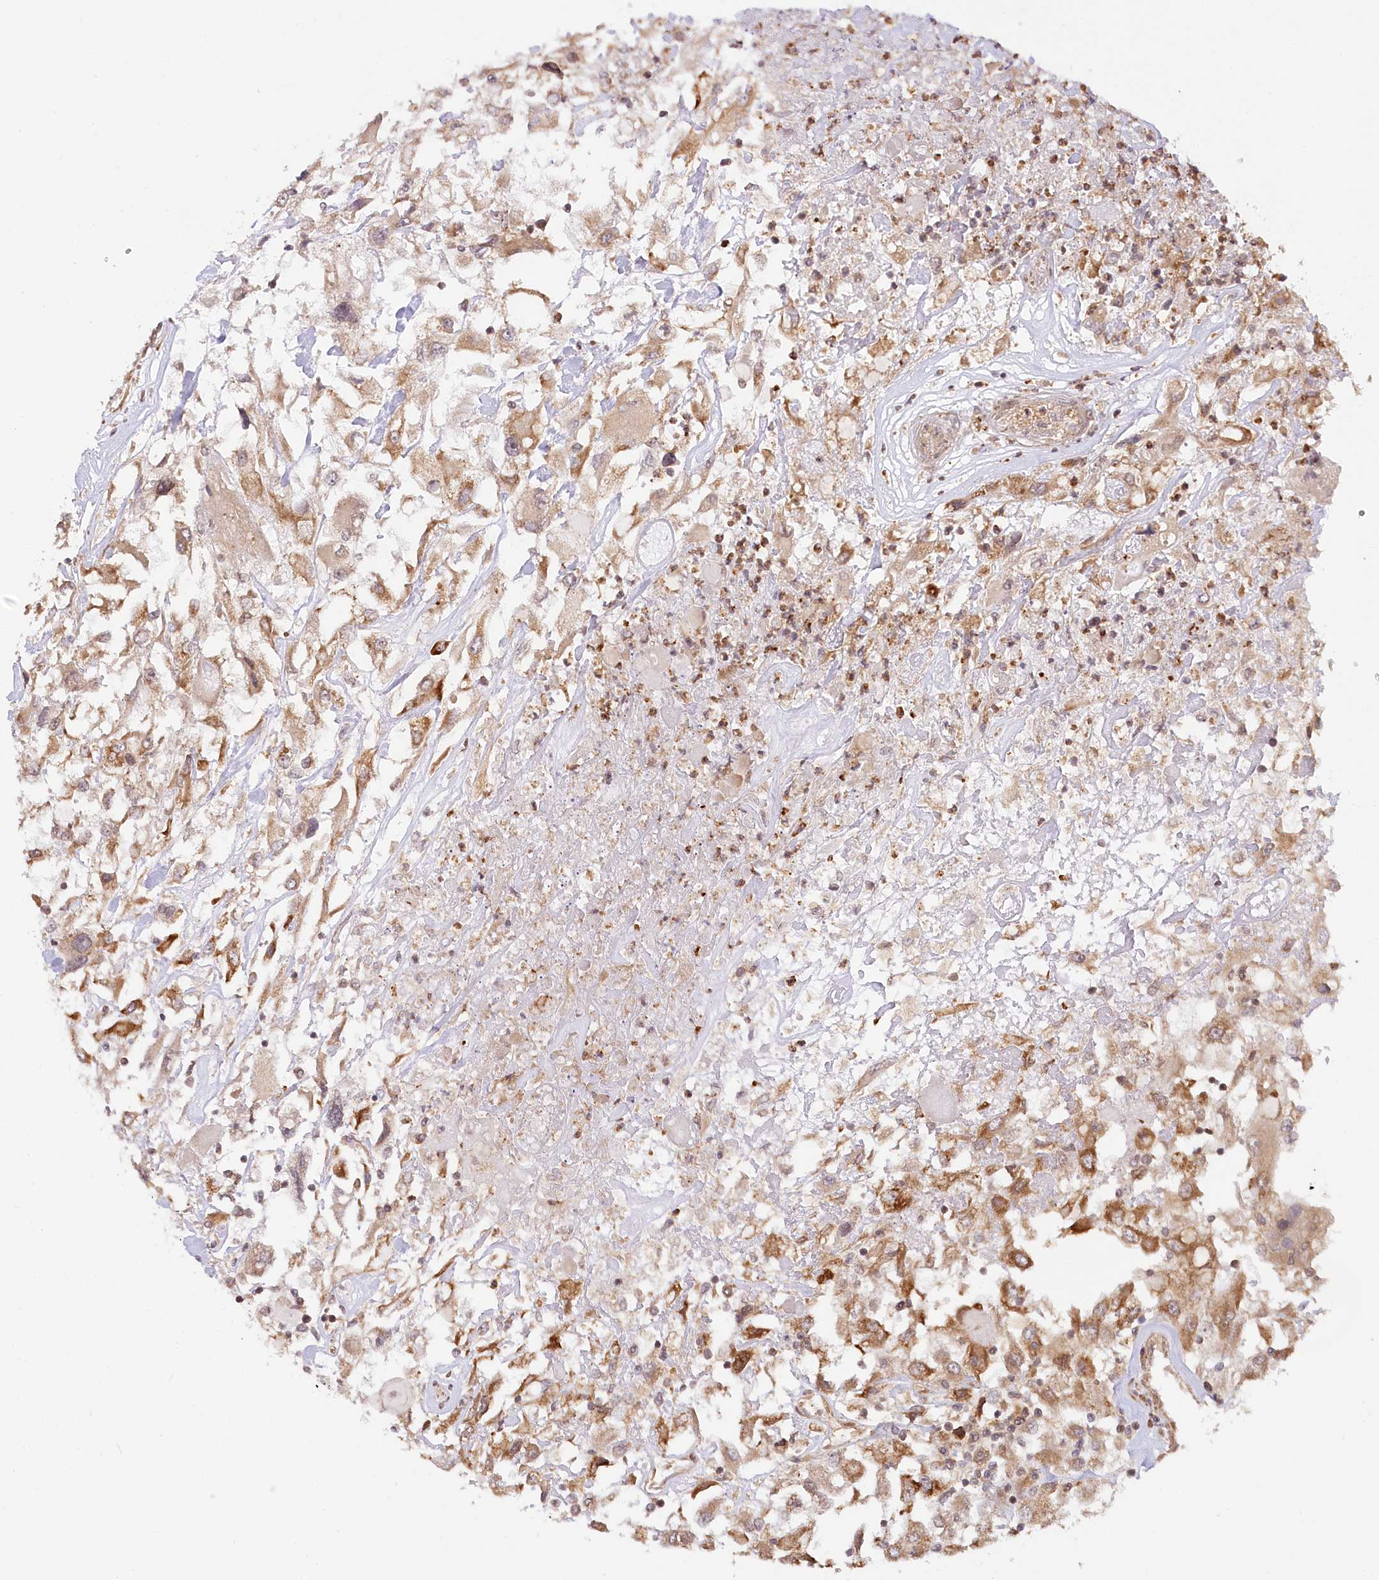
{"staining": {"intensity": "moderate", "quantity": ">75%", "location": "cytoplasmic/membranous"}, "tissue": "renal cancer", "cell_type": "Tumor cells", "image_type": "cancer", "snomed": [{"axis": "morphology", "description": "Adenocarcinoma, NOS"}, {"axis": "topography", "description": "Kidney"}], "caption": "This image demonstrates immunohistochemistry (IHC) staining of renal cancer, with medium moderate cytoplasmic/membranous staining in about >75% of tumor cells.", "gene": "CEP70", "patient": {"sex": "female", "age": 52}}